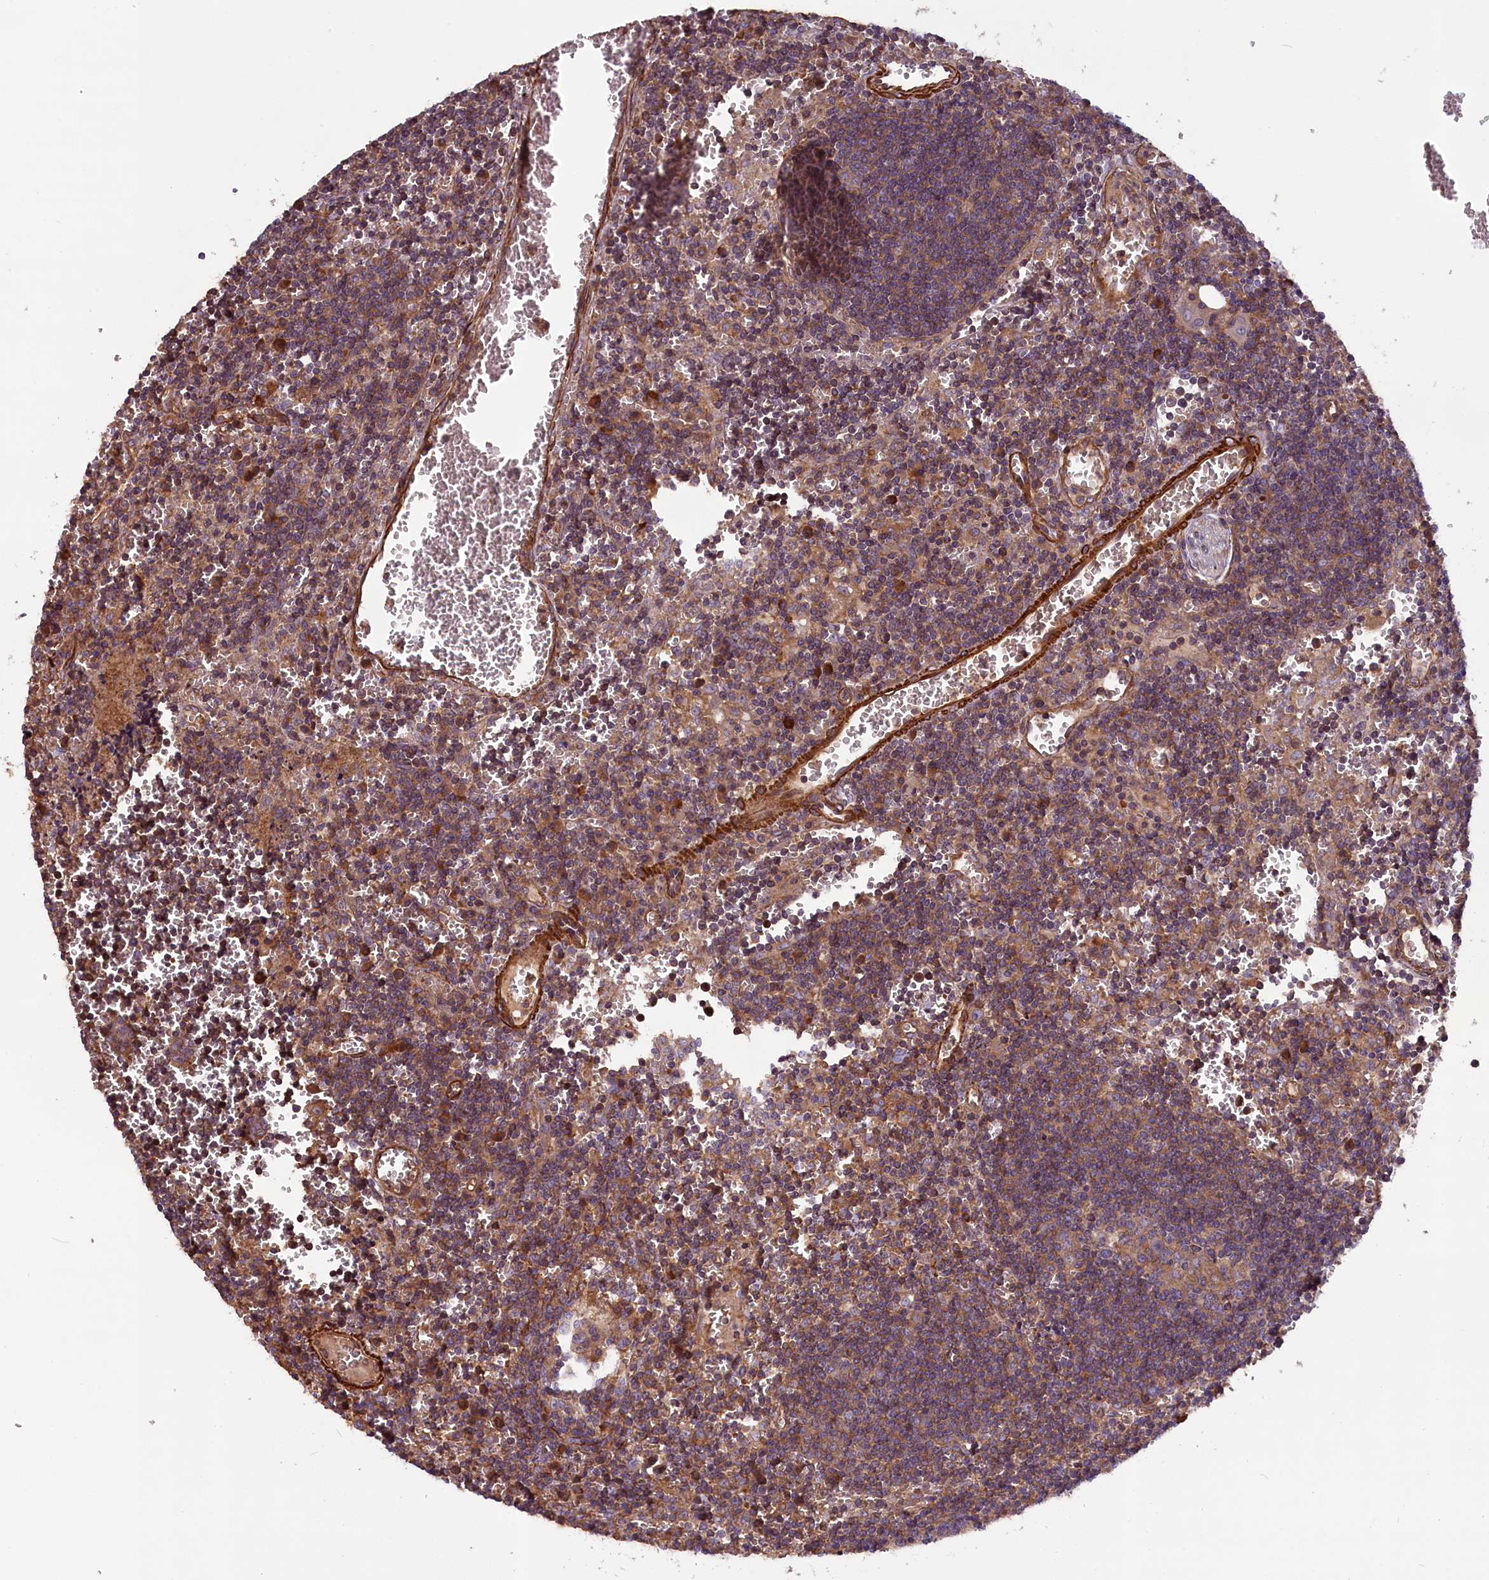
{"staining": {"intensity": "weak", "quantity": "25%-75%", "location": "cytoplasmic/membranous"}, "tissue": "lymph node", "cell_type": "Germinal center cells", "image_type": "normal", "snomed": [{"axis": "morphology", "description": "Normal tissue, NOS"}, {"axis": "topography", "description": "Lymph node"}], "caption": "This micrograph displays normal lymph node stained with immunohistochemistry (IHC) to label a protein in brown. The cytoplasmic/membranous of germinal center cells show weak positivity for the protein. Nuclei are counter-stained blue.", "gene": "FUZ", "patient": {"sex": "female", "age": 73}}